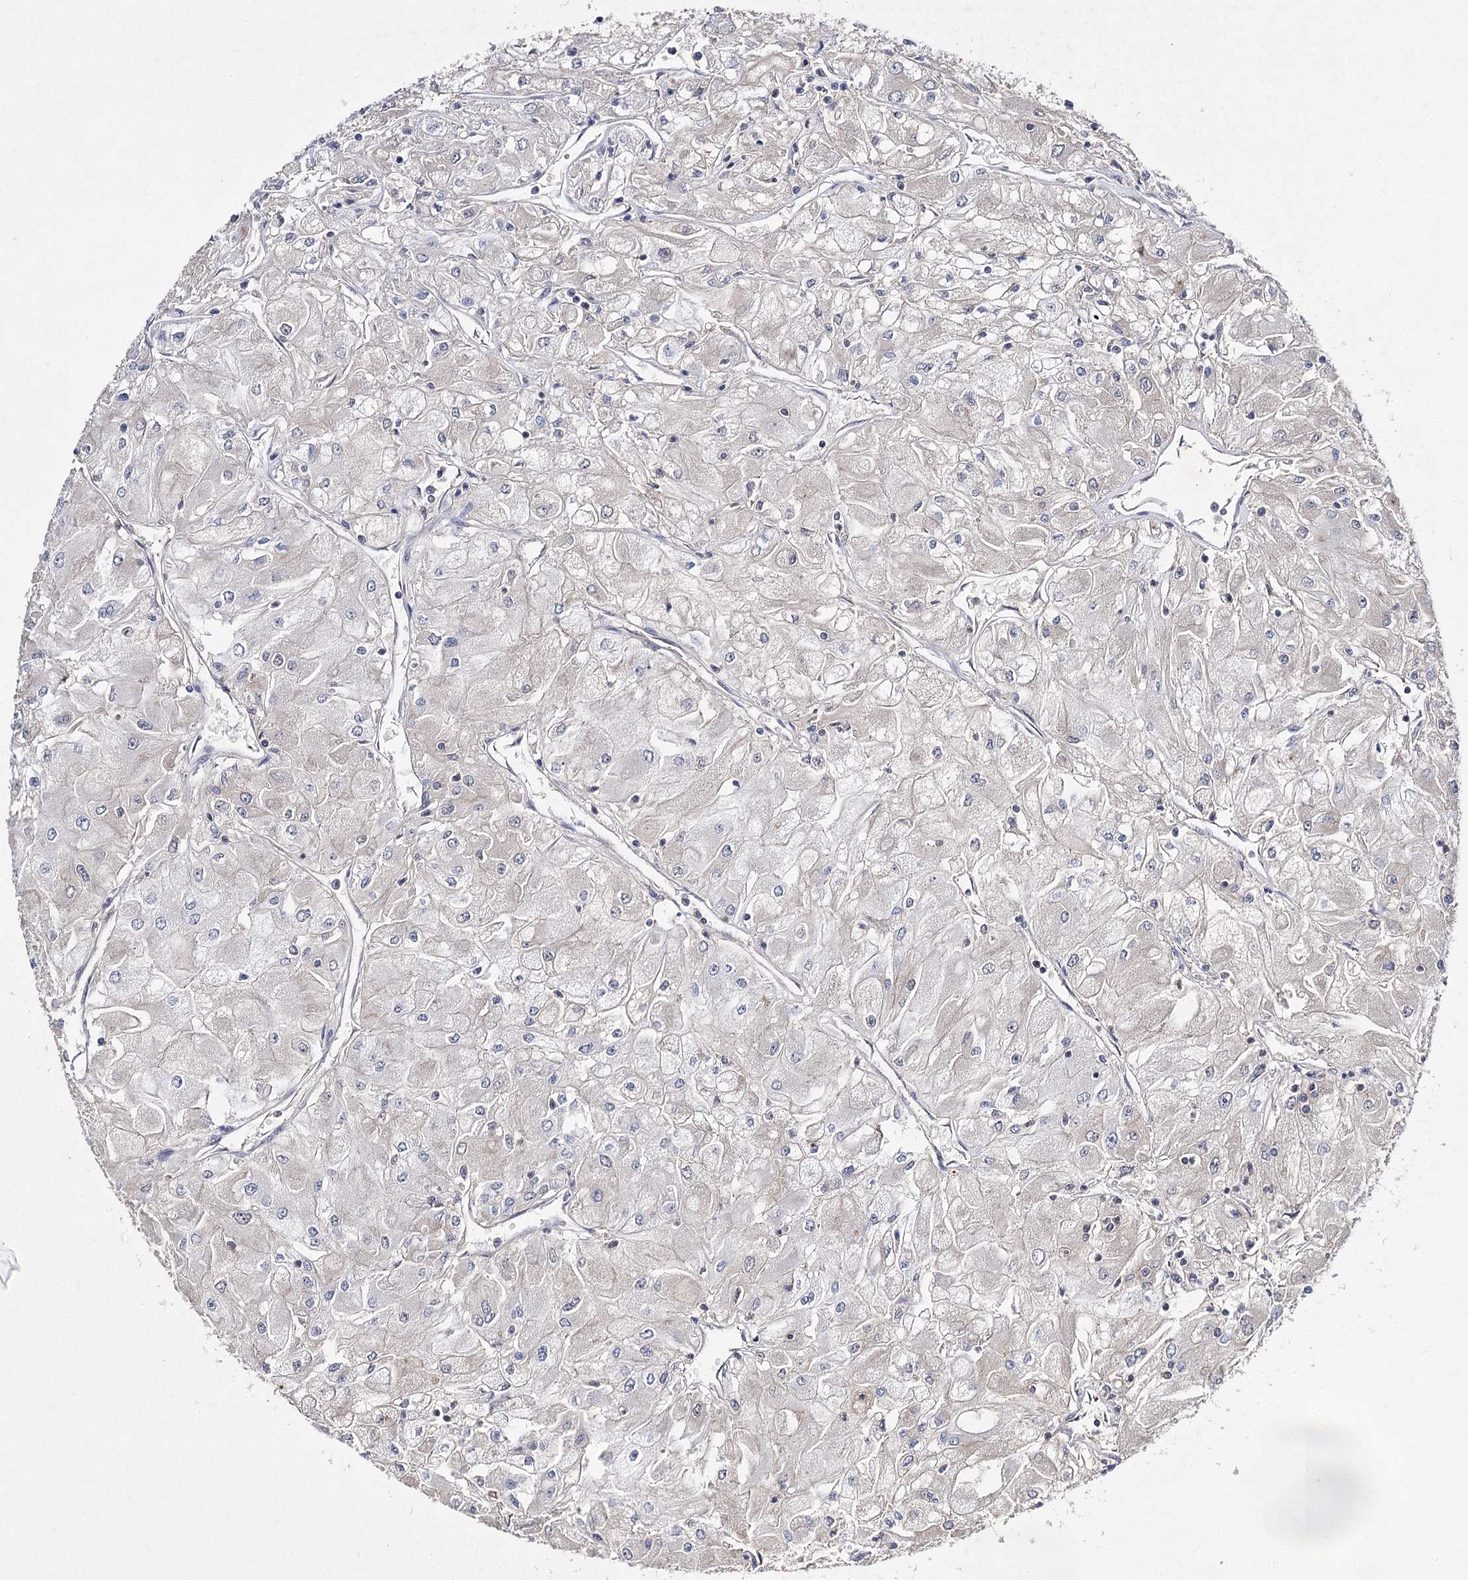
{"staining": {"intensity": "negative", "quantity": "none", "location": "none"}, "tissue": "renal cancer", "cell_type": "Tumor cells", "image_type": "cancer", "snomed": [{"axis": "morphology", "description": "Adenocarcinoma, NOS"}, {"axis": "topography", "description": "Kidney"}], "caption": "Renal adenocarcinoma was stained to show a protein in brown. There is no significant expression in tumor cells. Nuclei are stained in blue.", "gene": "BCR", "patient": {"sex": "male", "age": 80}}